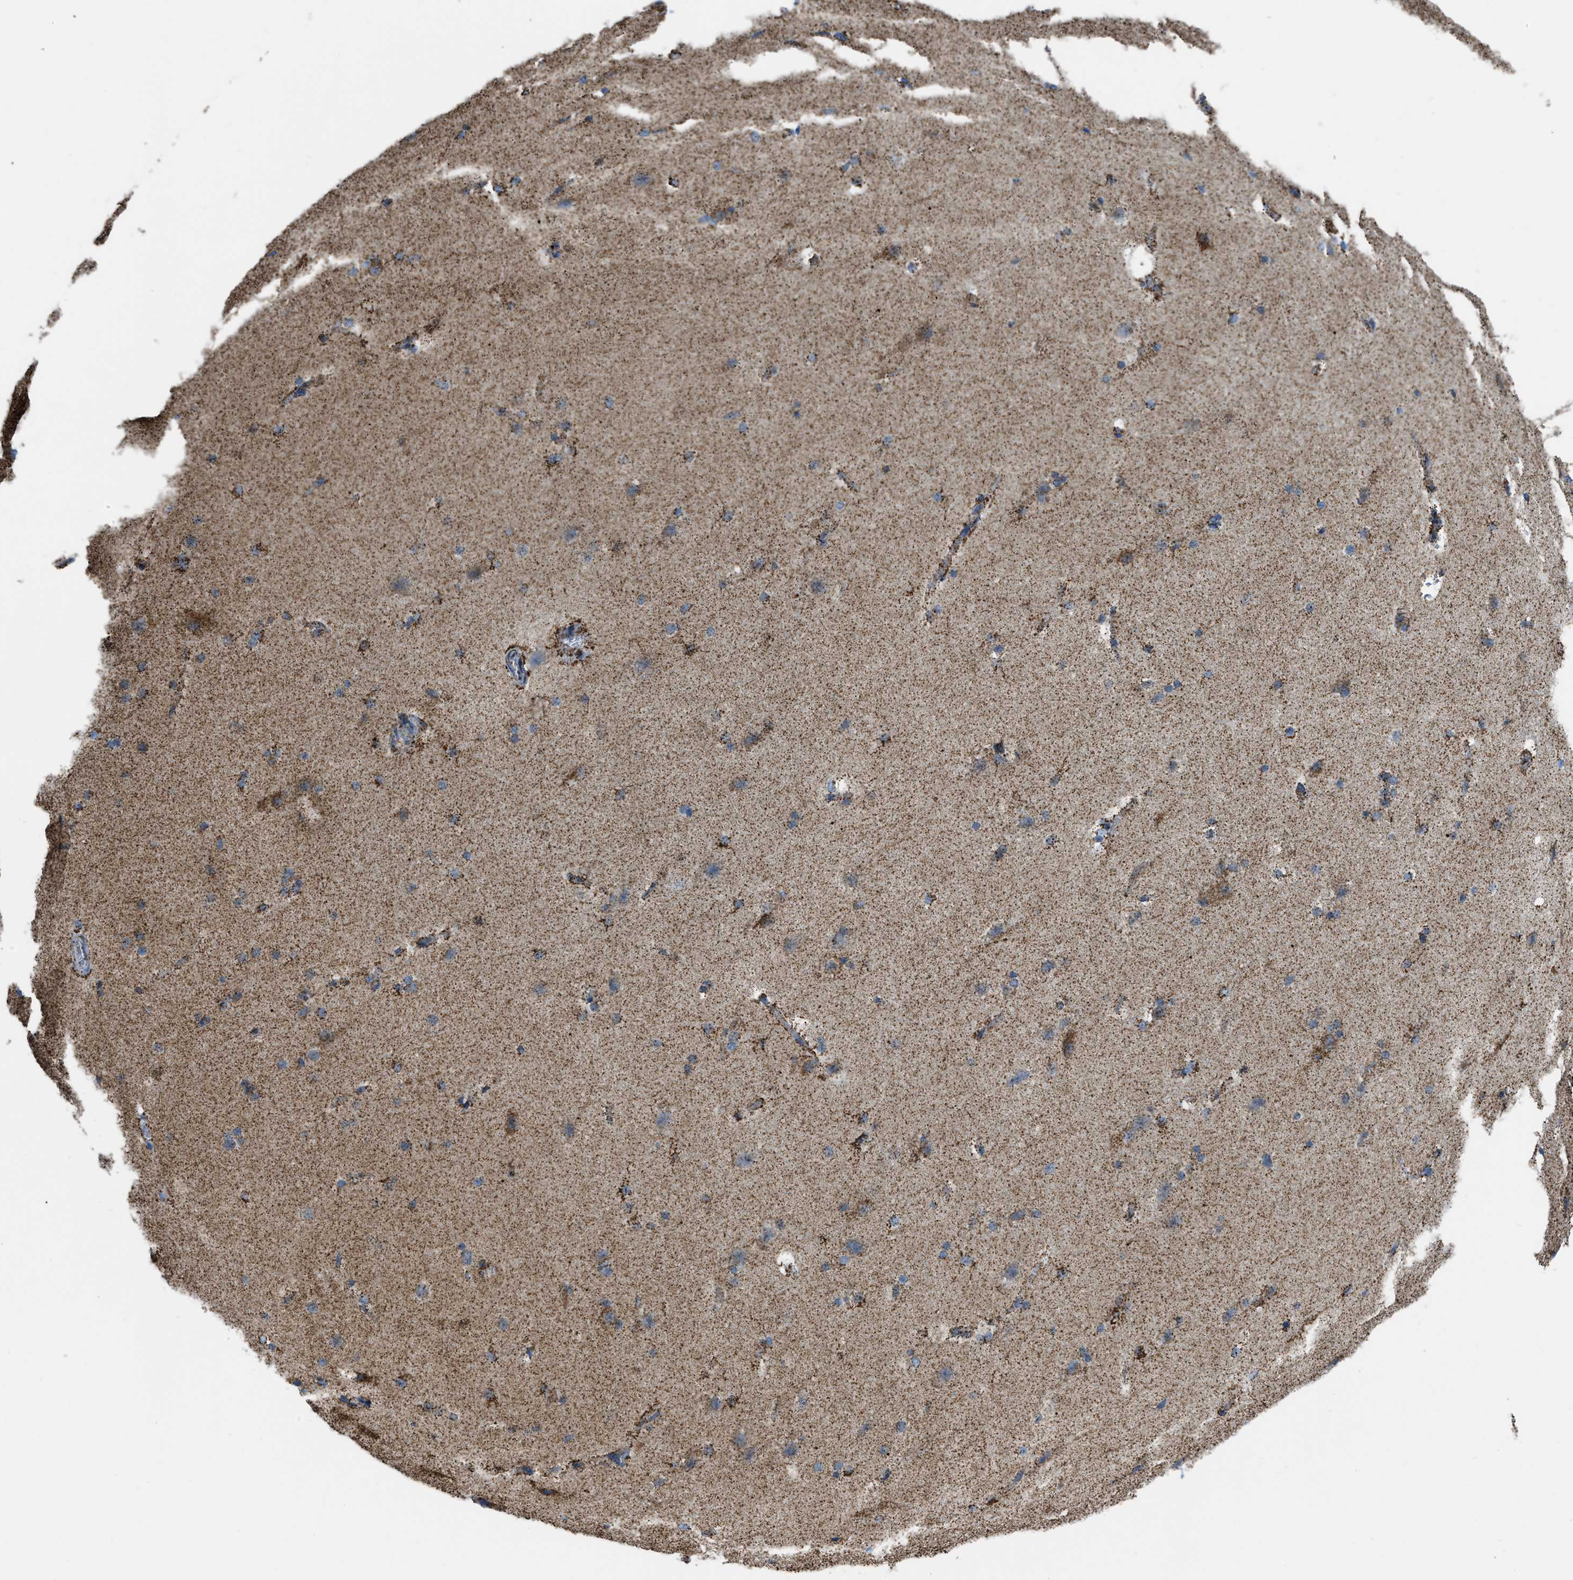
{"staining": {"intensity": "moderate", "quantity": ">75%", "location": "cytoplasmic/membranous"}, "tissue": "cerebral cortex", "cell_type": "Endothelial cells", "image_type": "normal", "snomed": [{"axis": "morphology", "description": "Normal tissue, NOS"}, {"axis": "topography", "description": "Cerebral cortex"}, {"axis": "topography", "description": "Hippocampus"}], "caption": "The immunohistochemical stain shows moderate cytoplasmic/membranous positivity in endothelial cells of normal cerebral cortex.", "gene": "ETFB", "patient": {"sex": "female", "age": 19}}